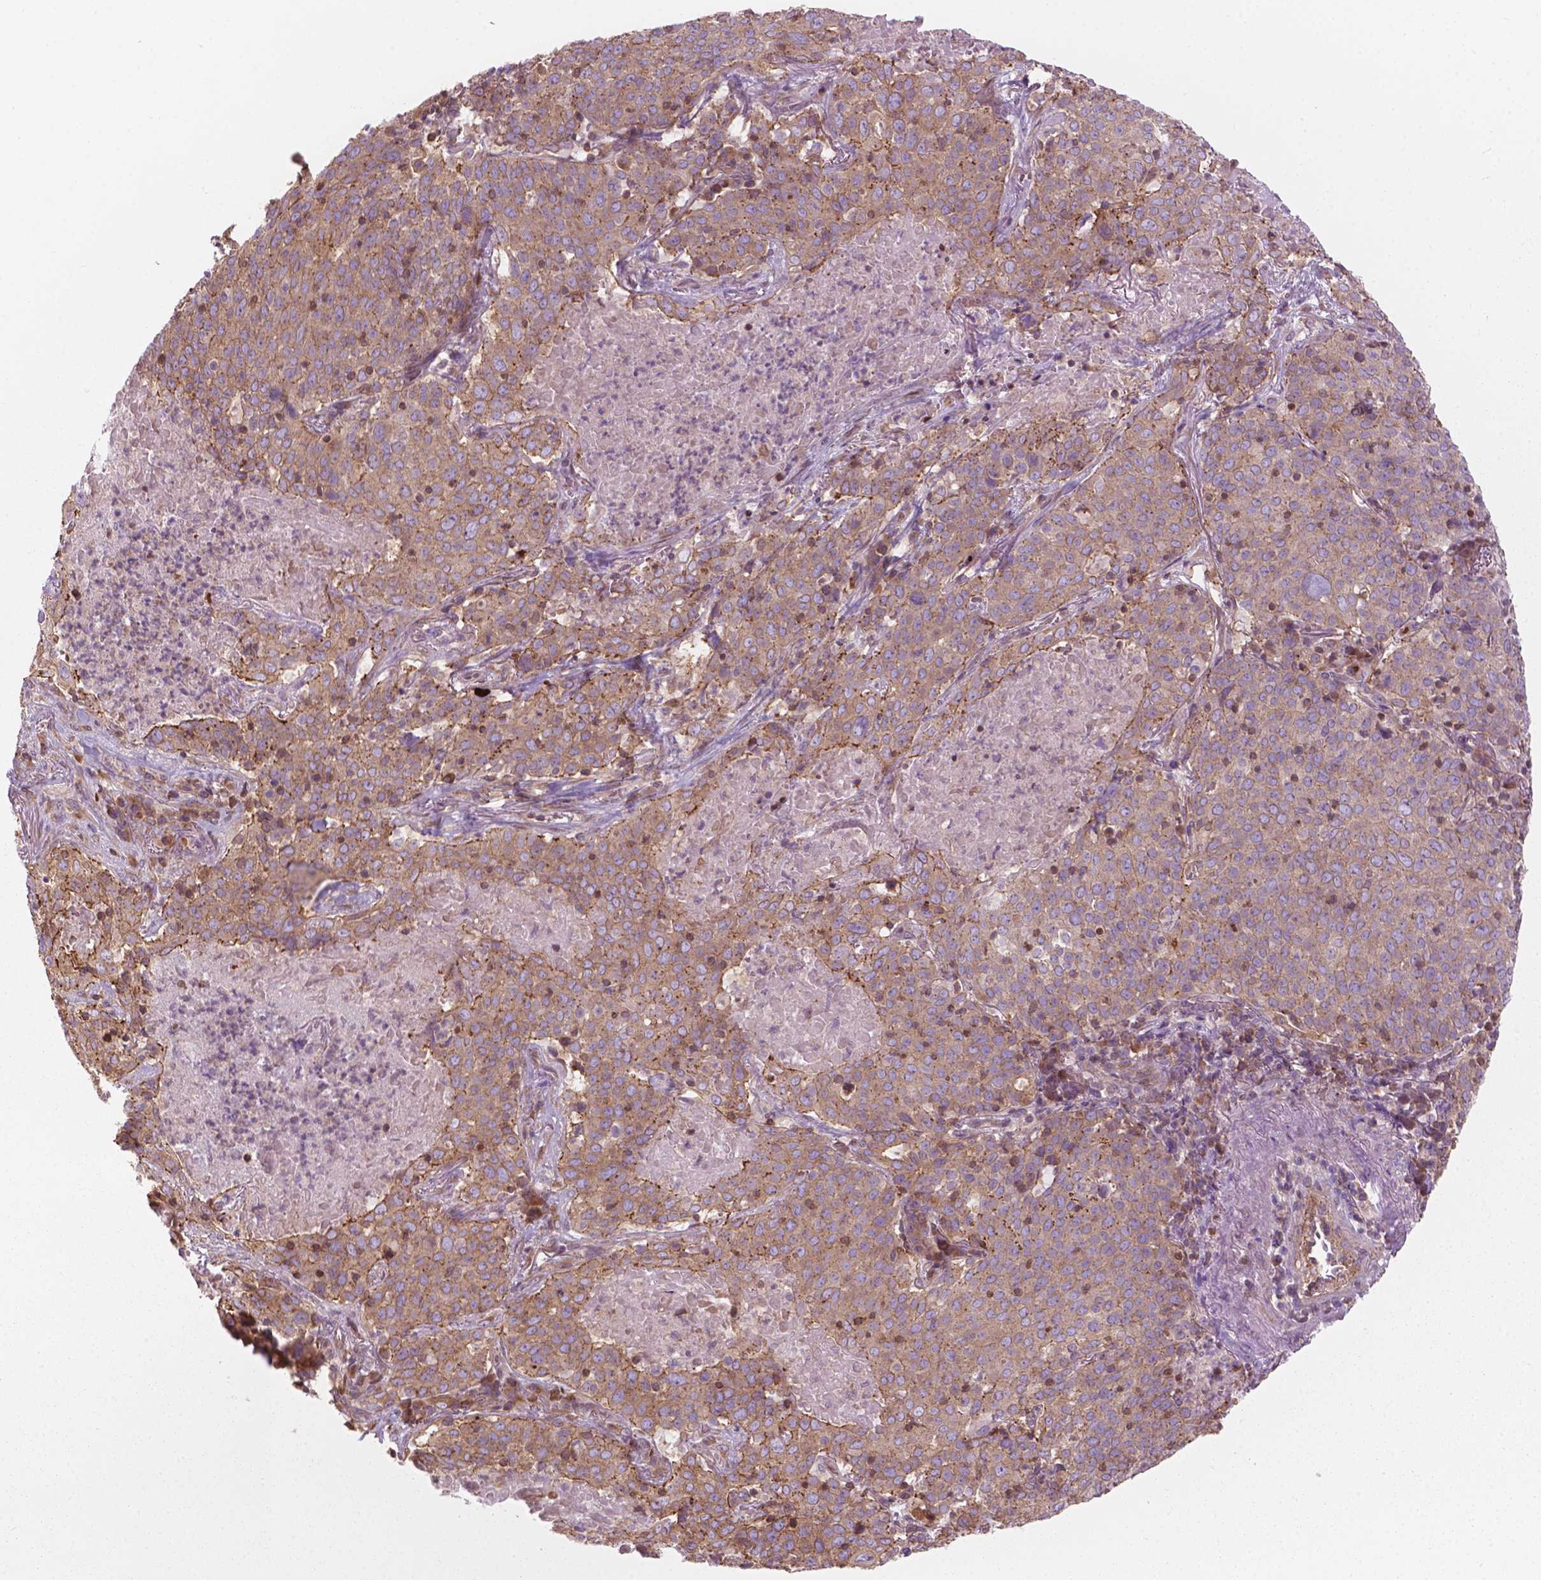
{"staining": {"intensity": "moderate", "quantity": "<25%", "location": "cytoplasmic/membranous"}, "tissue": "lung cancer", "cell_type": "Tumor cells", "image_type": "cancer", "snomed": [{"axis": "morphology", "description": "Squamous cell carcinoma, NOS"}, {"axis": "topography", "description": "Lung"}], "caption": "Tumor cells display low levels of moderate cytoplasmic/membranous expression in about <25% of cells in lung squamous cell carcinoma.", "gene": "SURF4", "patient": {"sex": "male", "age": 82}}